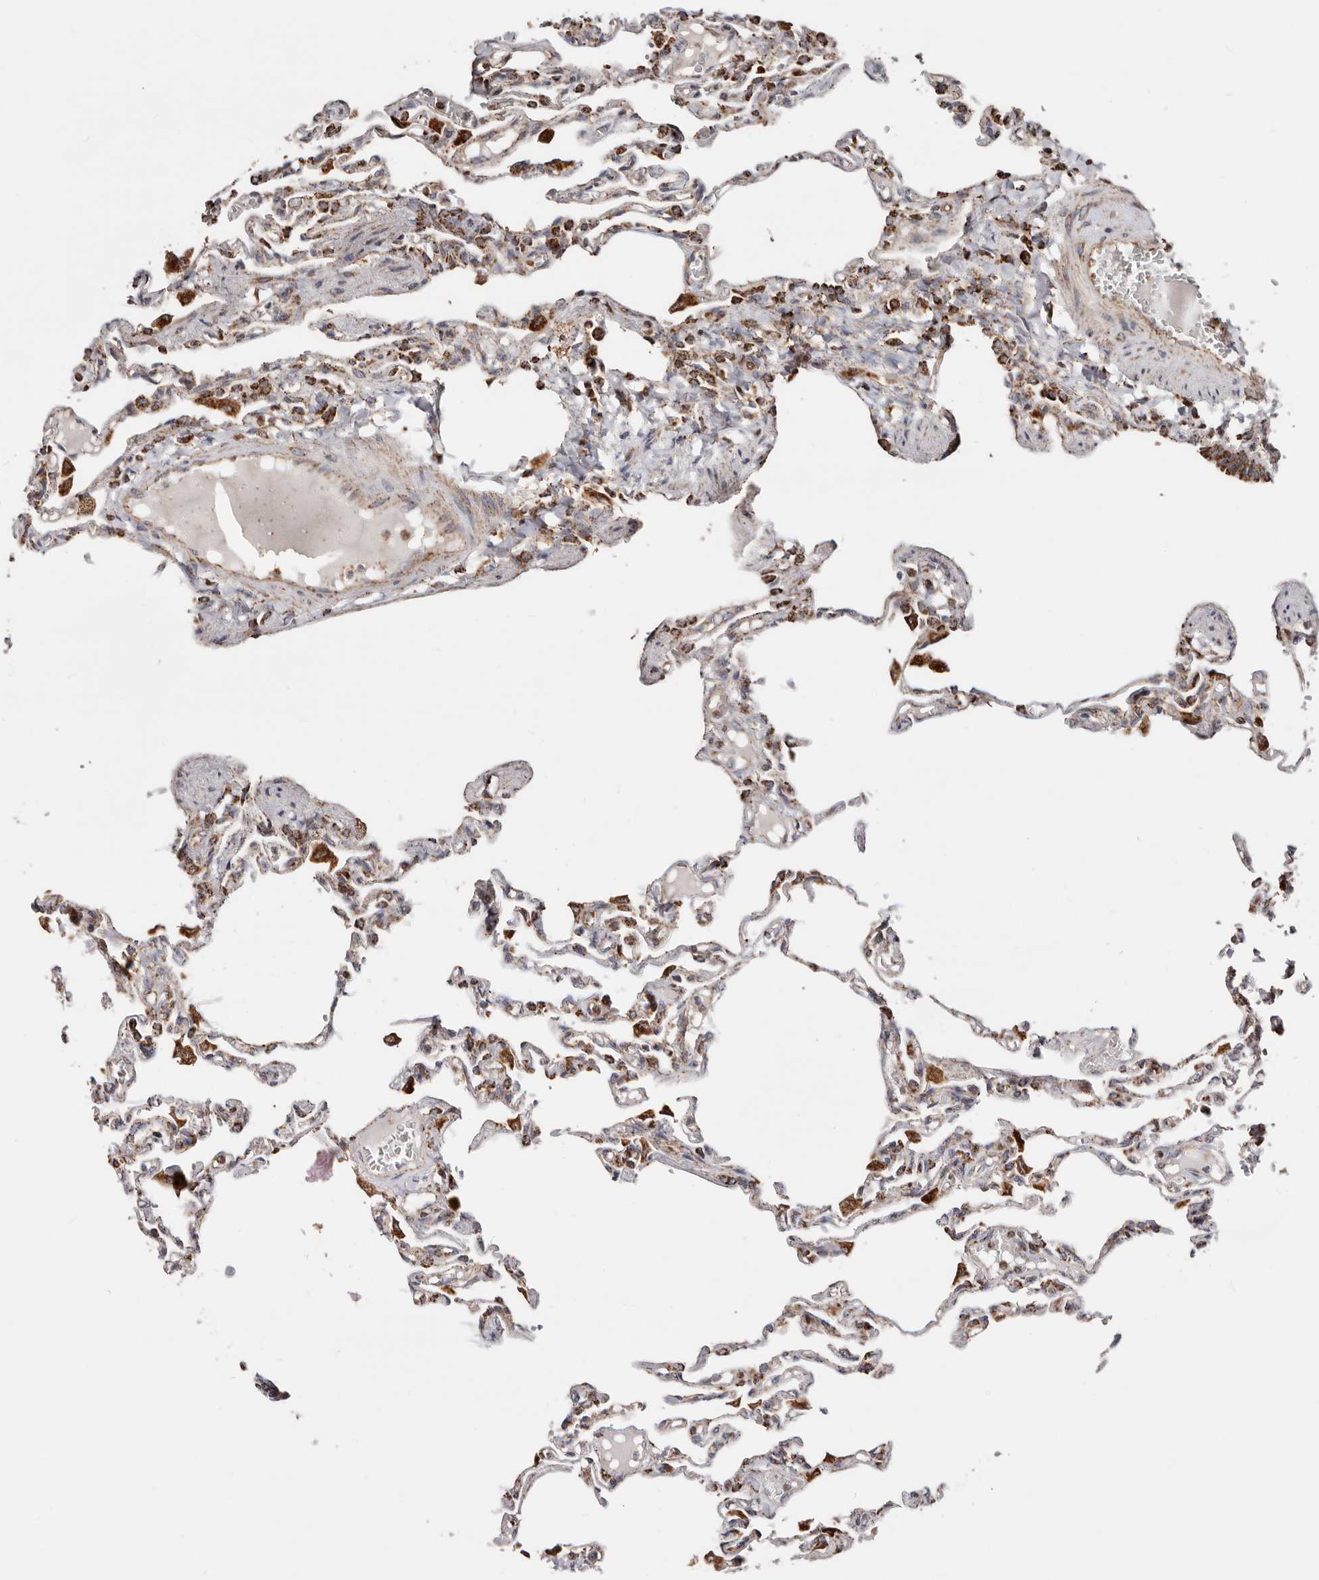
{"staining": {"intensity": "weak", "quantity": "<25%", "location": "cytoplasmic/membranous"}, "tissue": "lung", "cell_type": "Alveolar cells", "image_type": "normal", "snomed": [{"axis": "morphology", "description": "Normal tissue, NOS"}, {"axis": "topography", "description": "Lung"}], "caption": "This is an IHC image of normal human lung. There is no positivity in alveolar cells.", "gene": "PRKACB", "patient": {"sex": "male", "age": 21}}